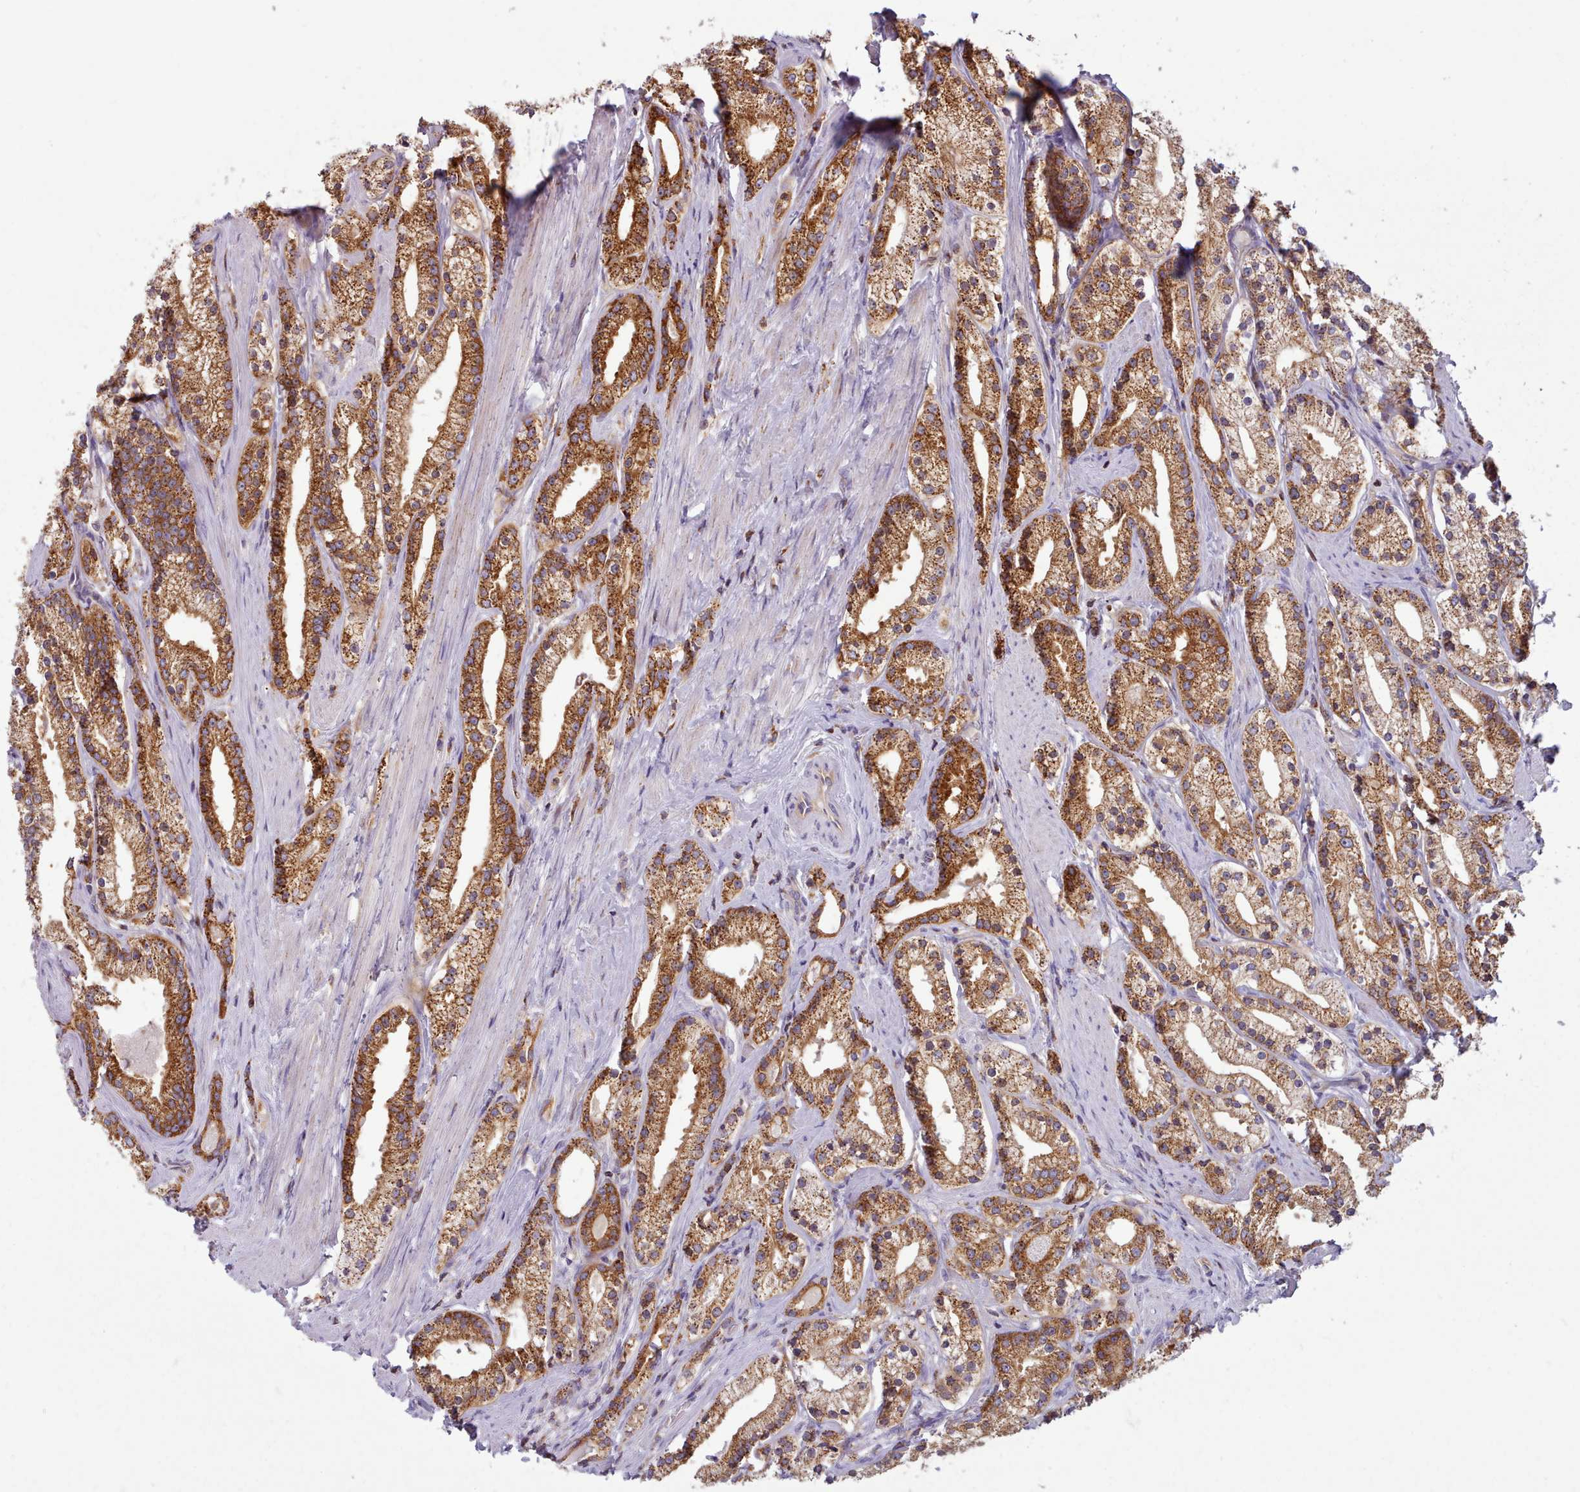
{"staining": {"intensity": "strong", "quantity": ">75%", "location": "cytoplasmic/membranous"}, "tissue": "prostate cancer", "cell_type": "Tumor cells", "image_type": "cancer", "snomed": [{"axis": "morphology", "description": "Adenocarcinoma, Low grade"}, {"axis": "topography", "description": "Prostate"}], "caption": "Protein staining of low-grade adenocarcinoma (prostate) tissue reveals strong cytoplasmic/membranous positivity in about >75% of tumor cells. Using DAB (3,3'-diaminobenzidine) (brown) and hematoxylin (blue) stains, captured at high magnification using brightfield microscopy.", "gene": "CRYBG1", "patient": {"sex": "male", "age": 57}}